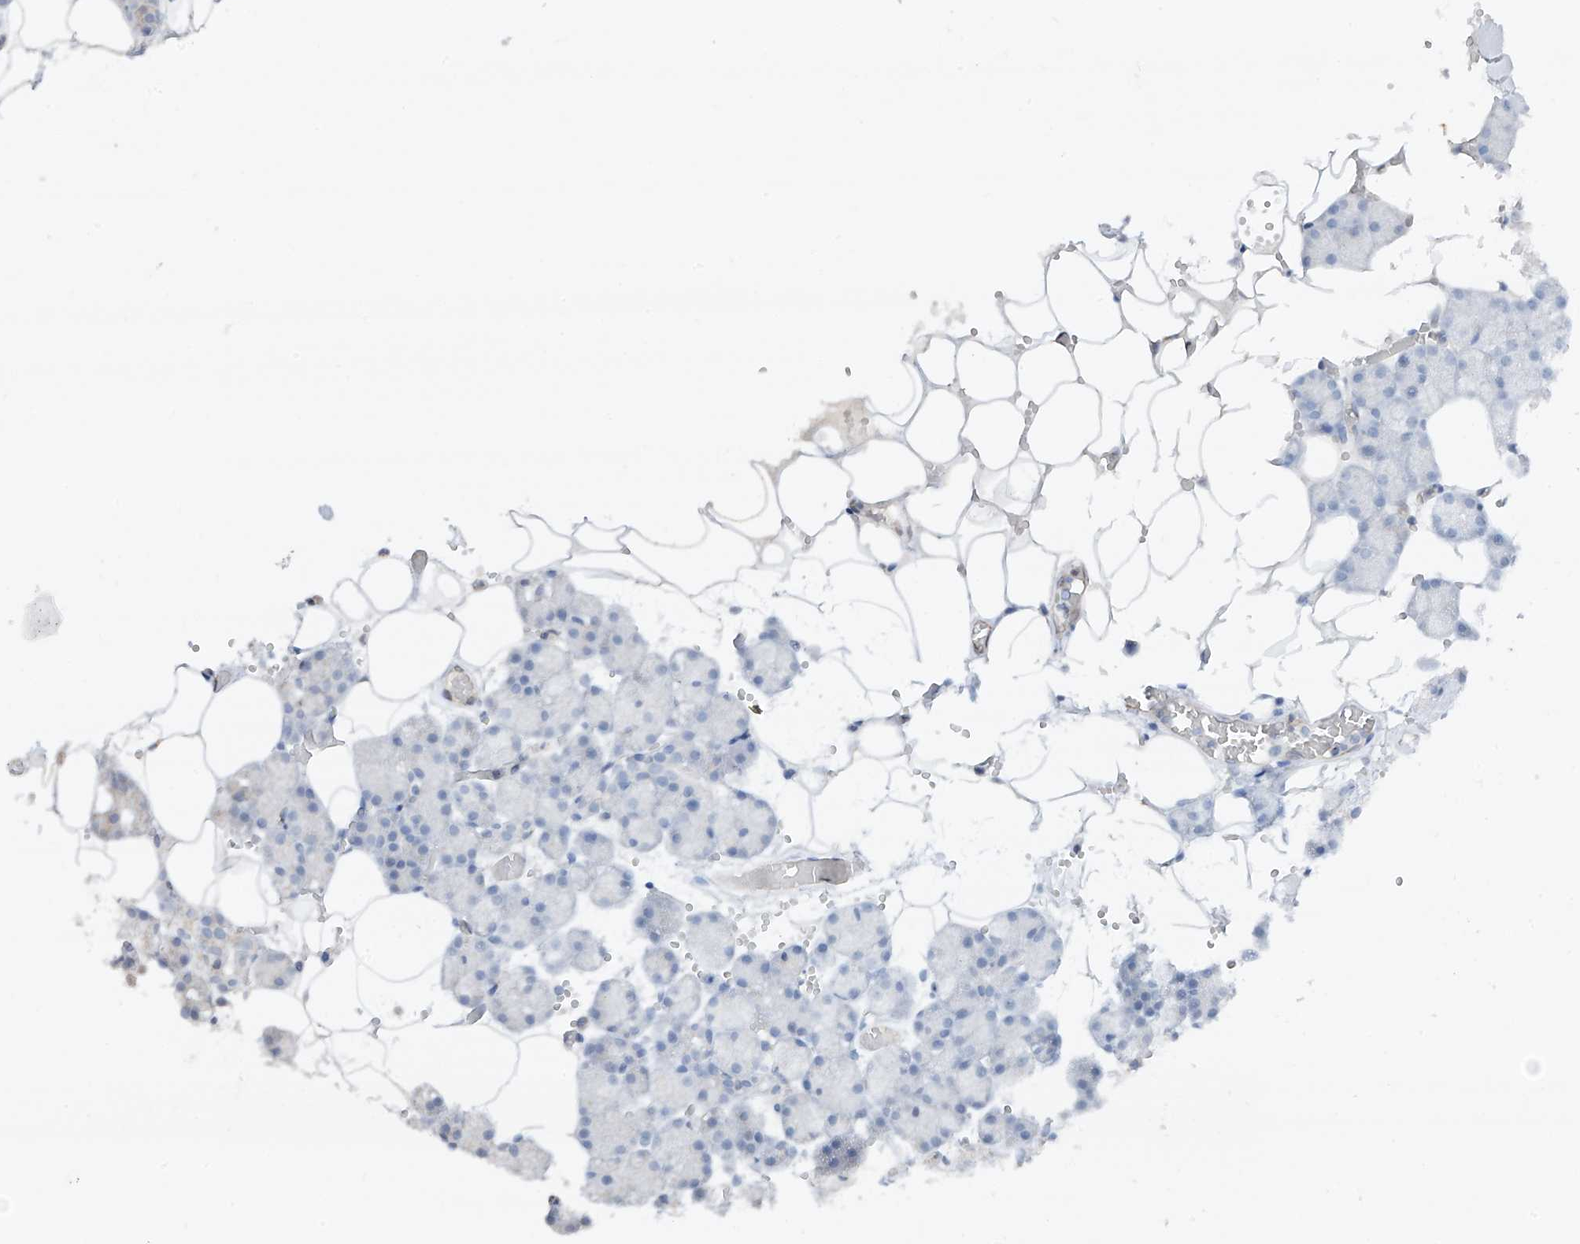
{"staining": {"intensity": "strong", "quantity": "<25%", "location": "cytoplasmic/membranous"}, "tissue": "salivary gland", "cell_type": "Glandular cells", "image_type": "normal", "snomed": [{"axis": "morphology", "description": "Normal tissue, NOS"}, {"axis": "topography", "description": "Salivary gland"}], "caption": "Strong cytoplasmic/membranous expression is identified in about <25% of glandular cells in benign salivary gland.", "gene": "HLA", "patient": {"sex": "male", "age": 62}}